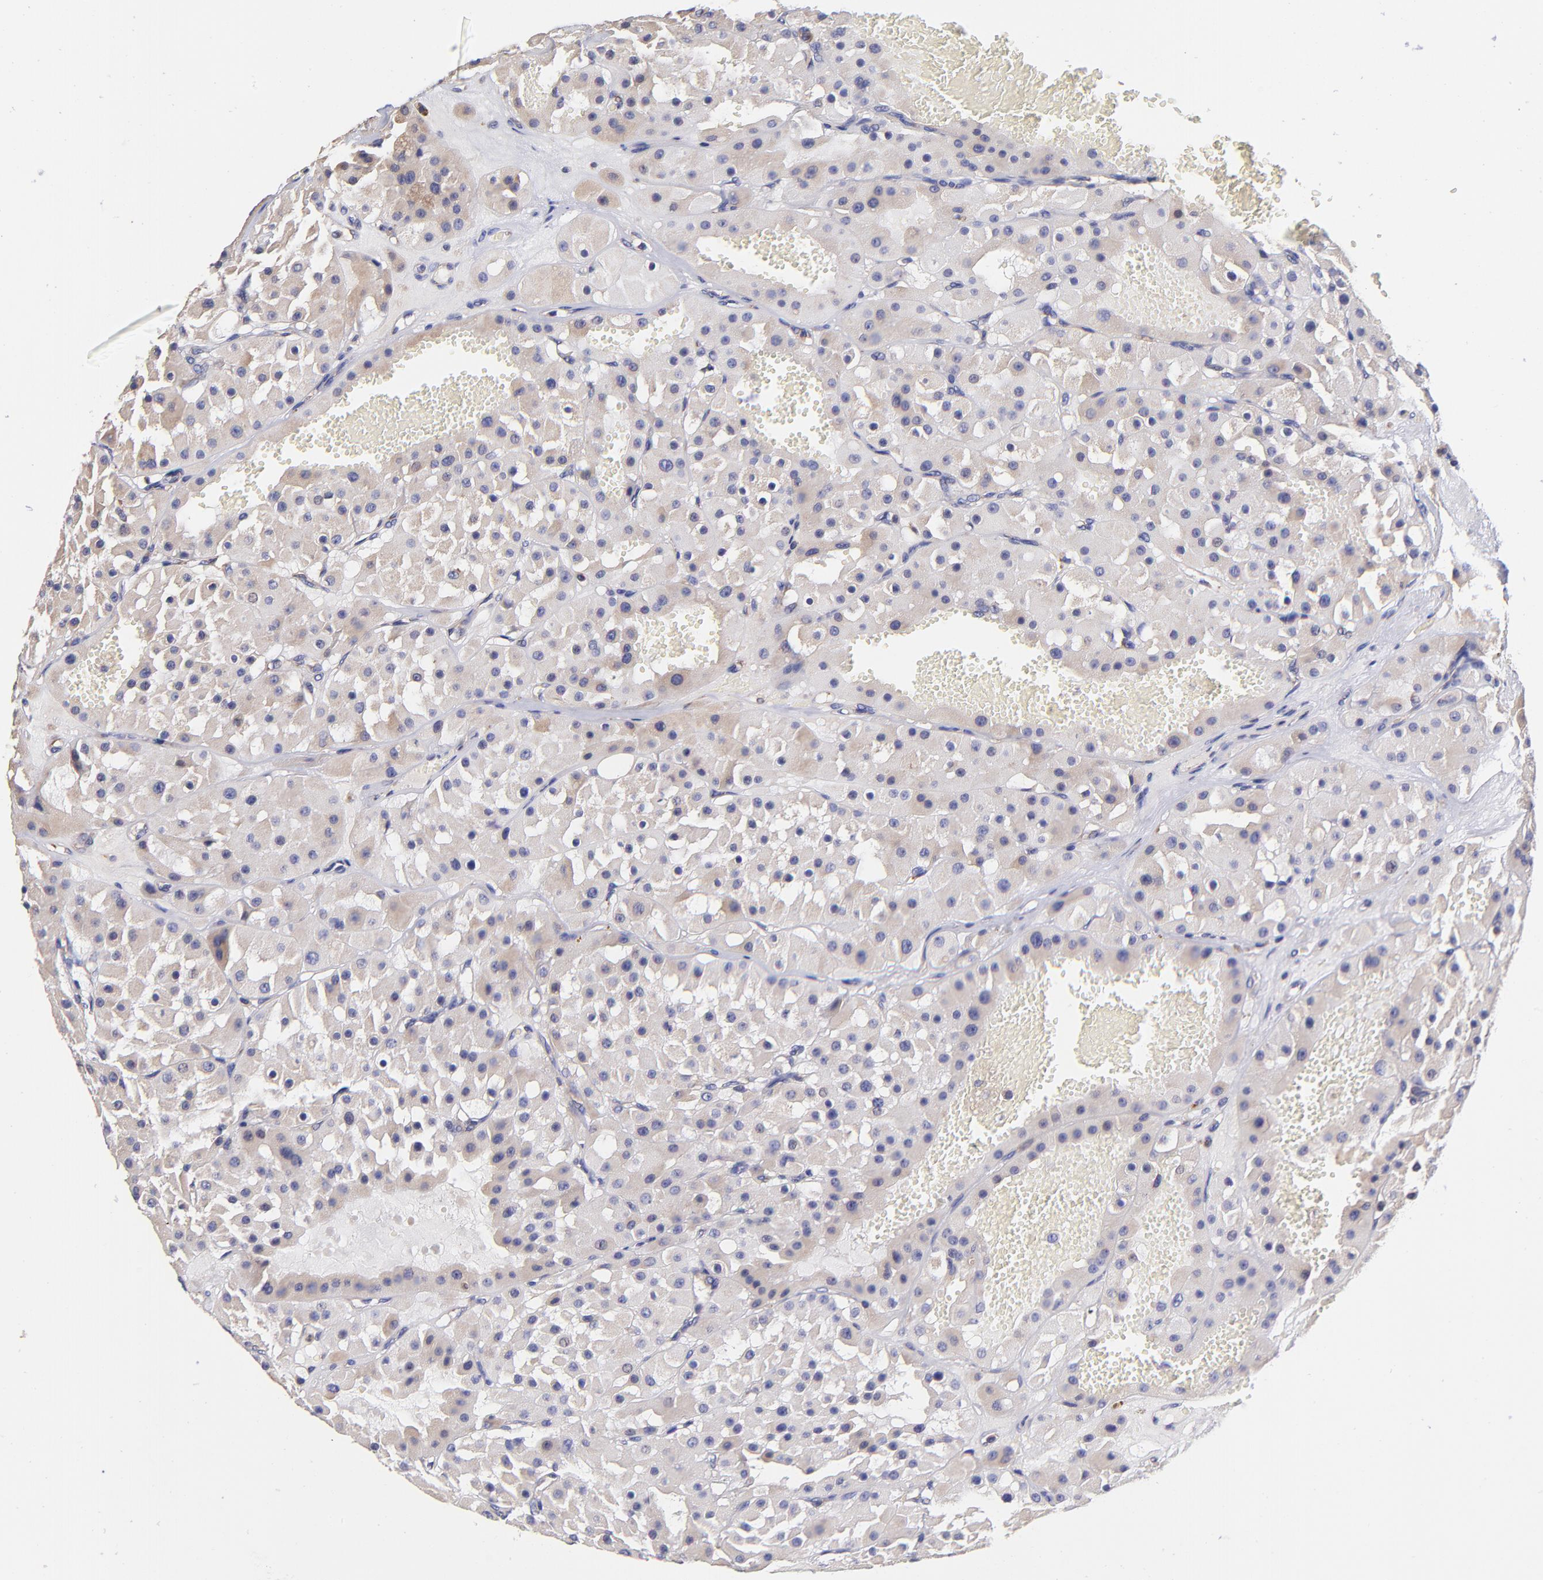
{"staining": {"intensity": "weak", "quantity": "25%-75%", "location": "cytoplasmic/membranous"}, "tissue": "renal cancer", "cell_type": "Tumor cells", "image_type": "cancer", "snomed": [{"axis": "morphology", "description": "Adenocarcinoma, uncertain malignant potential"}, {"axis": "topography", "description": "Kidney"}], "caption": "High-magnification brightfield microscopy of renal cancer stained with DAB (brown) and counterstained with hematoxylin (blue). tumor cells exhibit weak cytoplasmic/membranous positivity is present in approximately25%-75% of cells.", "gene": "PREX1", "patient": {"sex": "male", "age": 63}}